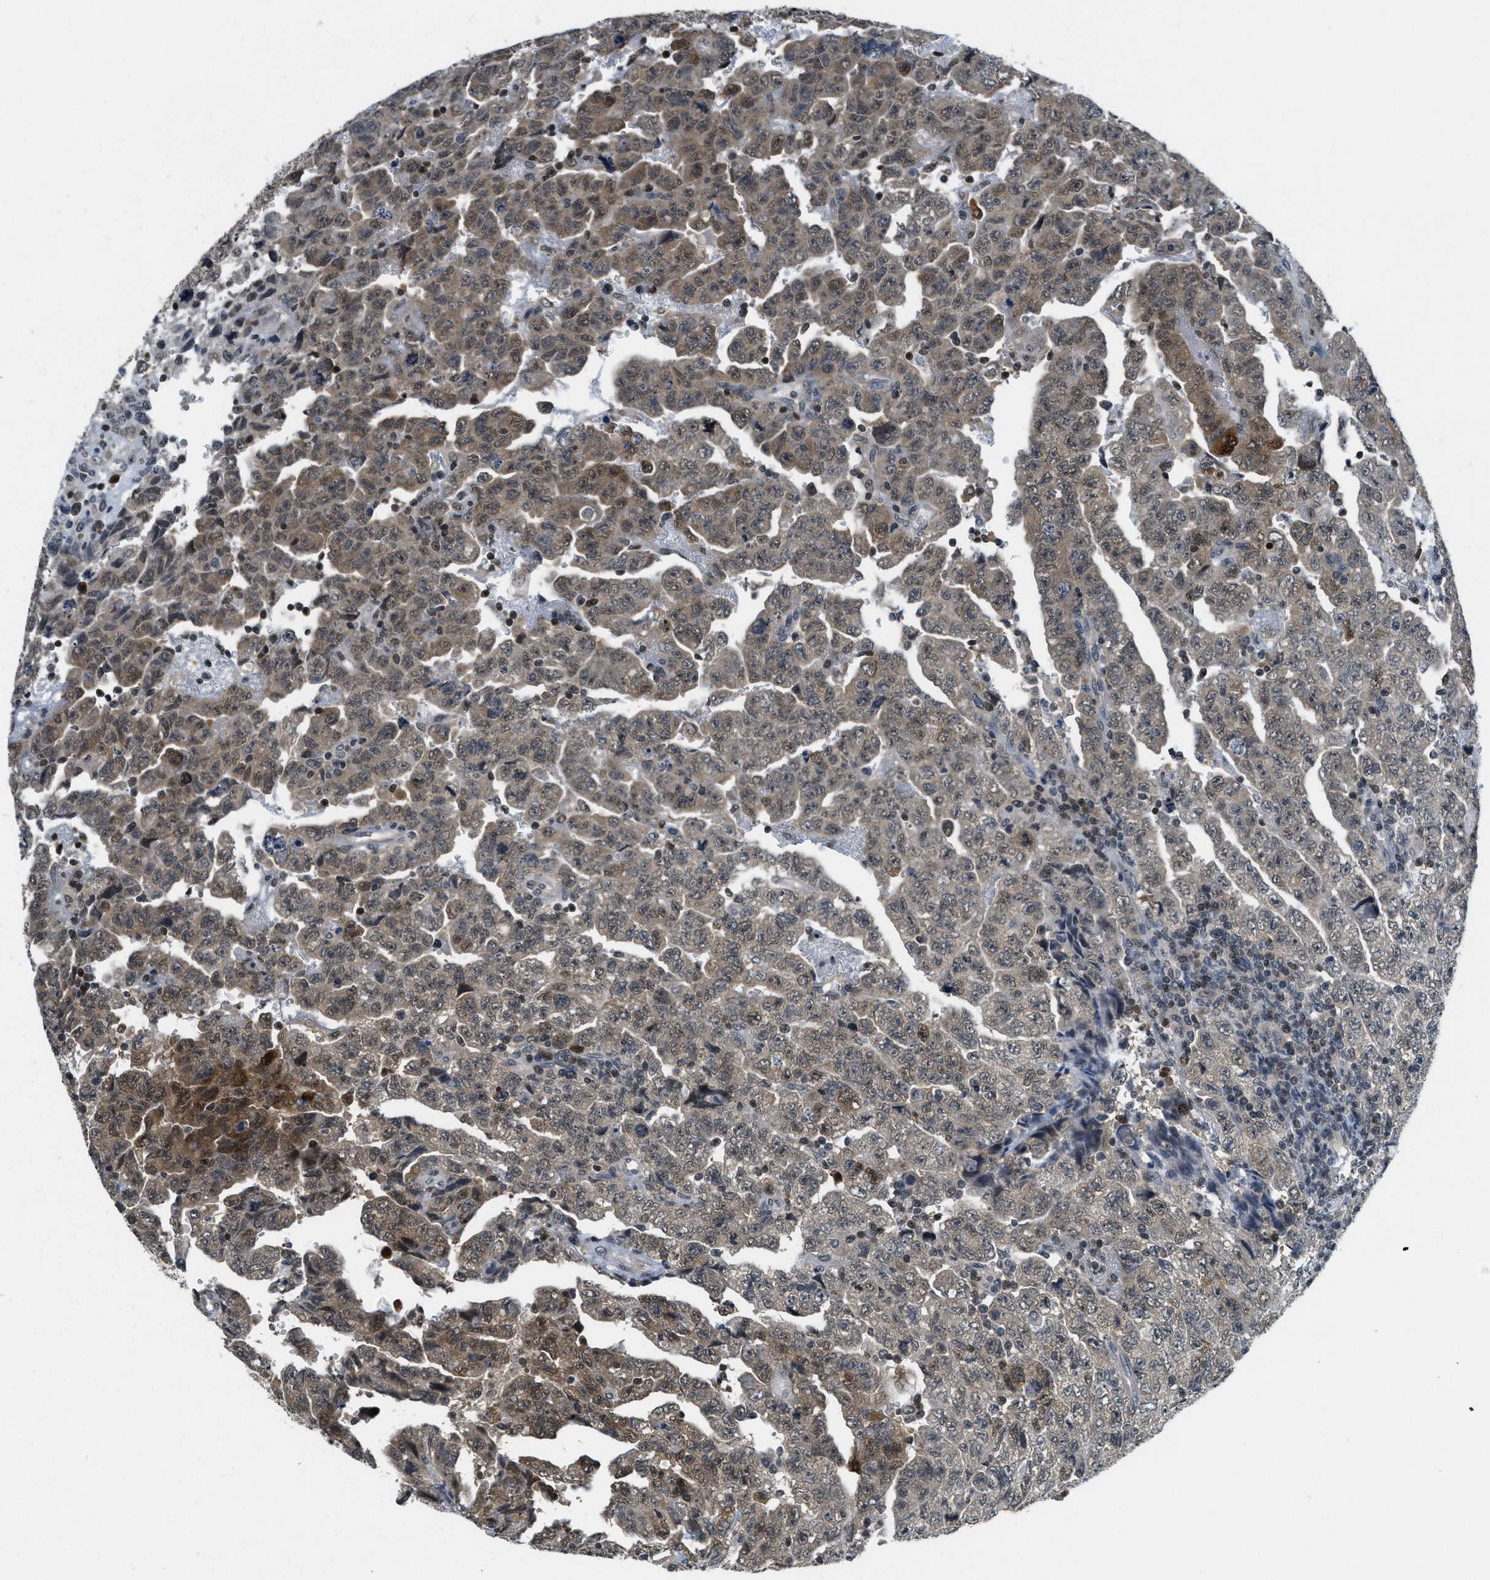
{"staining": {"intensity": "weak", "quantity": ">75%", "location": "cytoplasmic/membranous,nuclear"}, "tissue": "testis cancer", "cell_type": "Tumor cells", "image_type": "cancer", "snomed": [{"axis": "morphology", "description": "Carcinoma, Embryonal, NOS"}, {"axis": "topography", "description": "Testis"}], "caption": "Immunohistochemical staining of testis embryonal carcinoma demonstrates low levels of weak cytoplasmic/membranous and nuclear protein staining in approximately >75% of tumor cells. The protein of interest is stained brown, and the nuclei are stained in blue (DAB IHC with brightfield microscopy, high magnification).", "gene": "DNAJB1", "patient": {"sex": "male", "age": 28}}